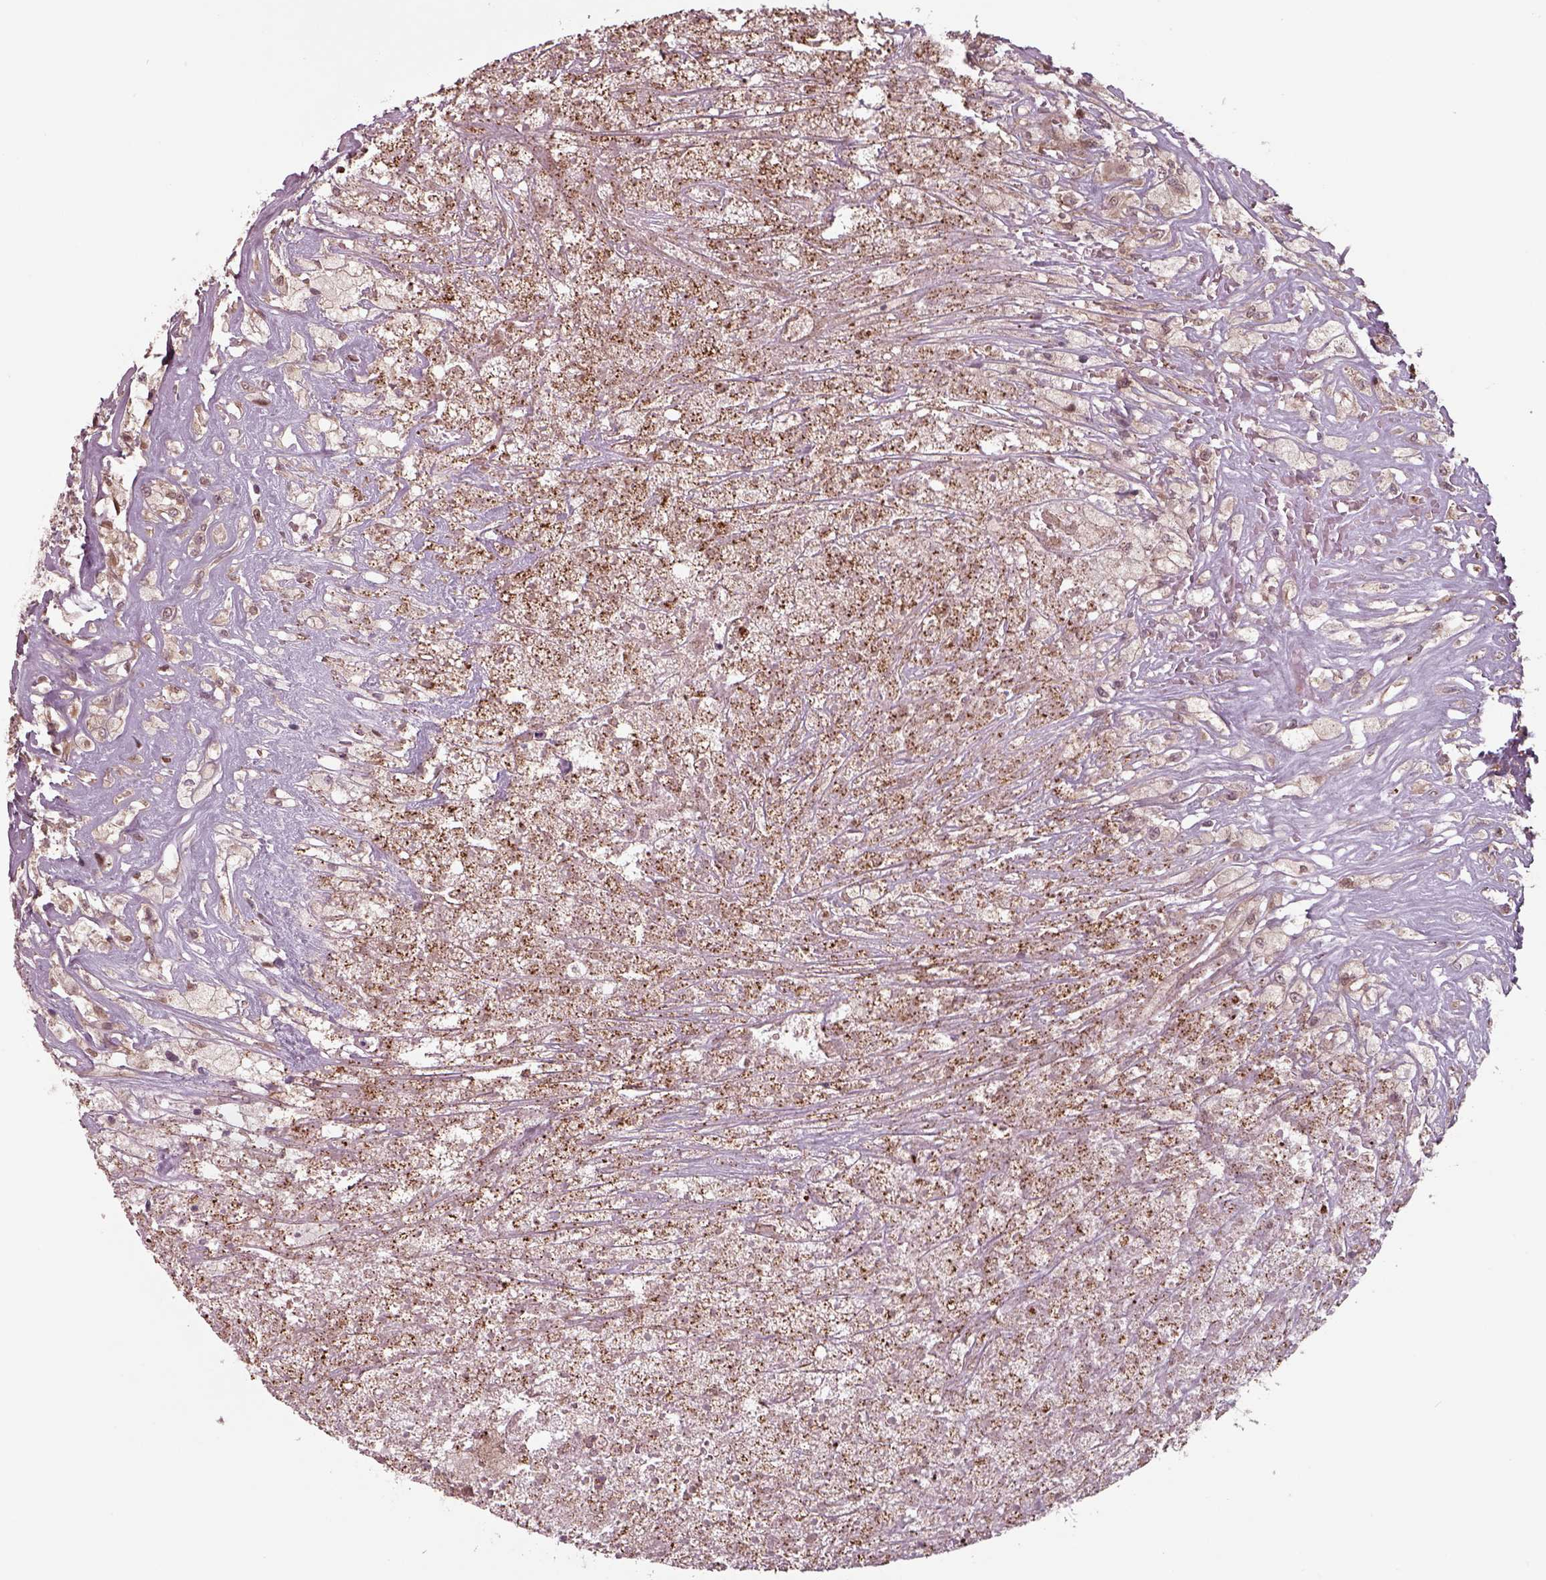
{"staining": {"intensity": "strong", "quantity": ">75%", "location": "cytoplasmic/membranous"}, "tissue": "testis cancer", "cell_type": "Tumor cells", "image_type": "cancer", "snomed": [{"axis": "morphology", "description": "Necrosis, NOS"}, {"axis": "morphology", "description": "Carcinoma, Embryonal, NOS"}, {"axis": "topography", "description": "Testis"}], "caption": "Immunohistochemical staining of testis cancer (embryonal carcinoma) exhibits high levels of strong cytoplasmic/membranous positivity in about >75% of tumor cells. The staining was performed using DAB, with brown indicating positive protein expression. Nuclei are stained blue with hematoxylin.", "gene": "CHMP3", "patient": {"sex": "male", "age": 19}}